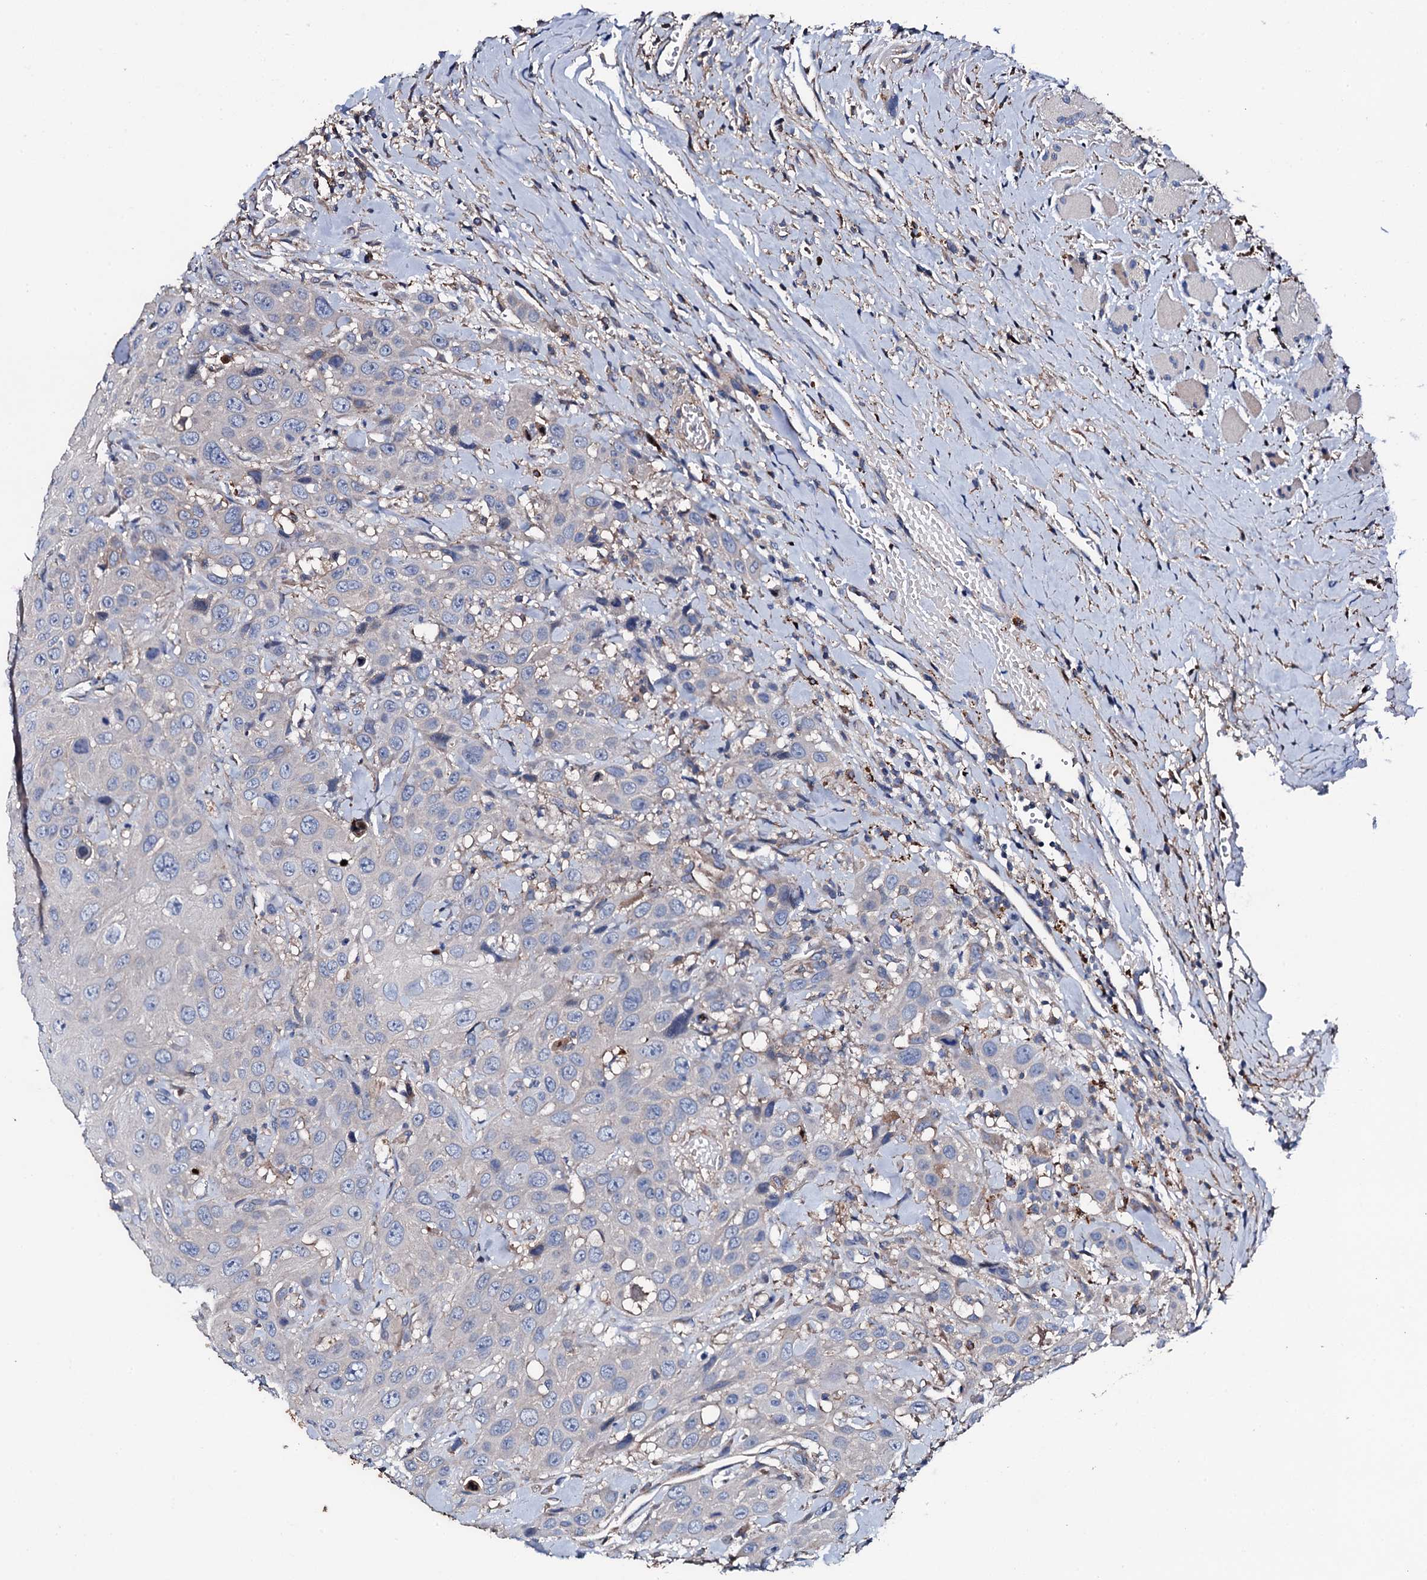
{"staining": {"intensity": "negative", "quantity": "none", "location": "none"}, "tissue": "head and neck cancer", "cell_type": "Tumor cells", "image_type": "cancer", "snomed": [{"axis": "morphology", "description": "Squamous cell carcinoma, NOS"}, {"axis": "topography", "description": "Head-Neck"}], "caption": "Image shows no significant protein positivity in tumor cells of squamous cell carcinoma (head and neck).", "gene": "NEK1", "patient": {"sex": "male", "age": 81}}